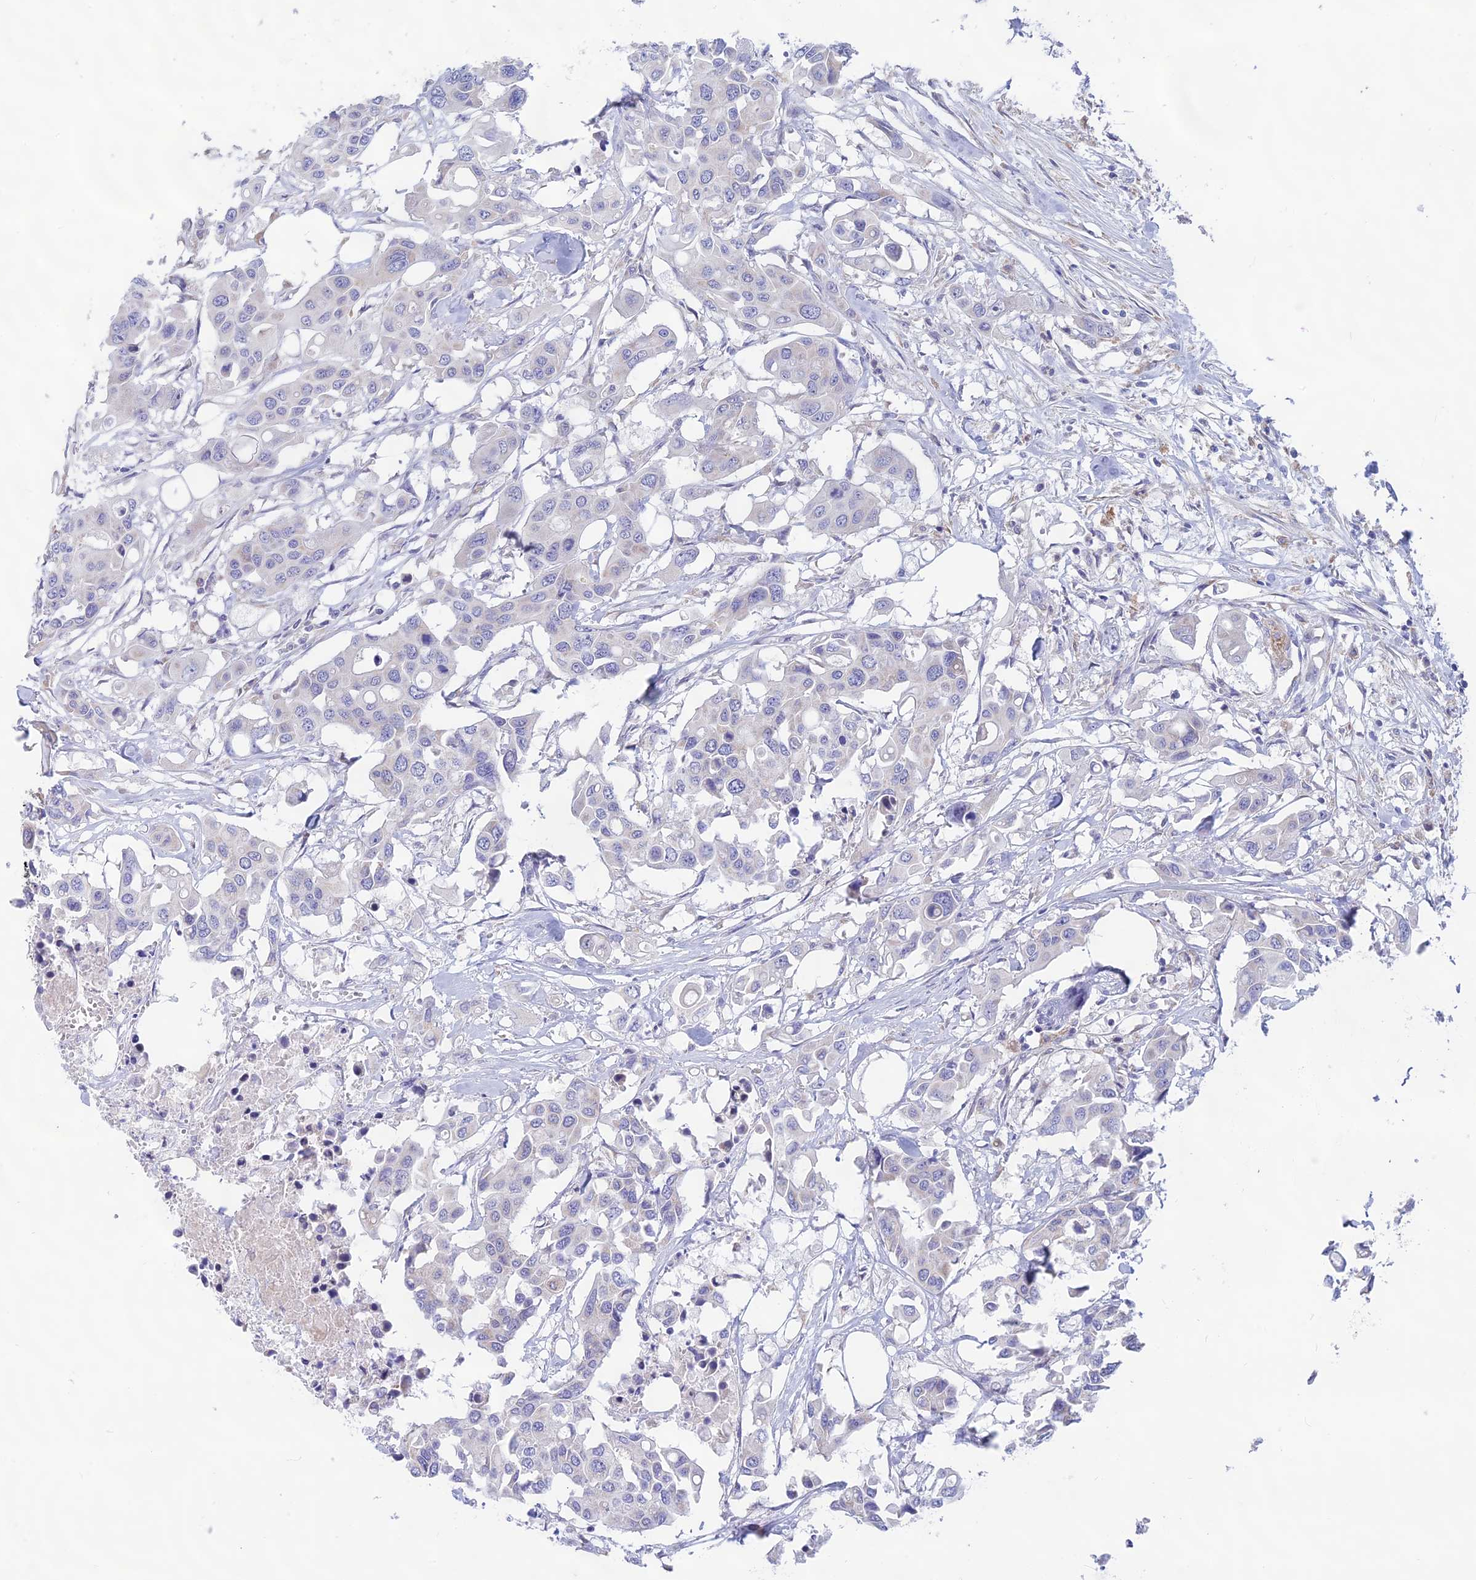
{"staining": {"intensity": "negative", "quantity": "none", "location": "none"}, "tissue": "colorectal cancer", "cell_type": "Tumor cells", "image_type": "cancer", "snomed": [{"axis": "morphology", "description": "Adenocarcinoma, NOS"}, {"axis": "topography", "description": "Colon"}], "caption": "This histopathology image is of colorectal cancer stained with IHC to label a protein in brown with the nuclei are counter-stained blue. There is no positivity in tumor cells.", "gene": "PLAC9", "patient": {"sex": "male", "age": 77}}